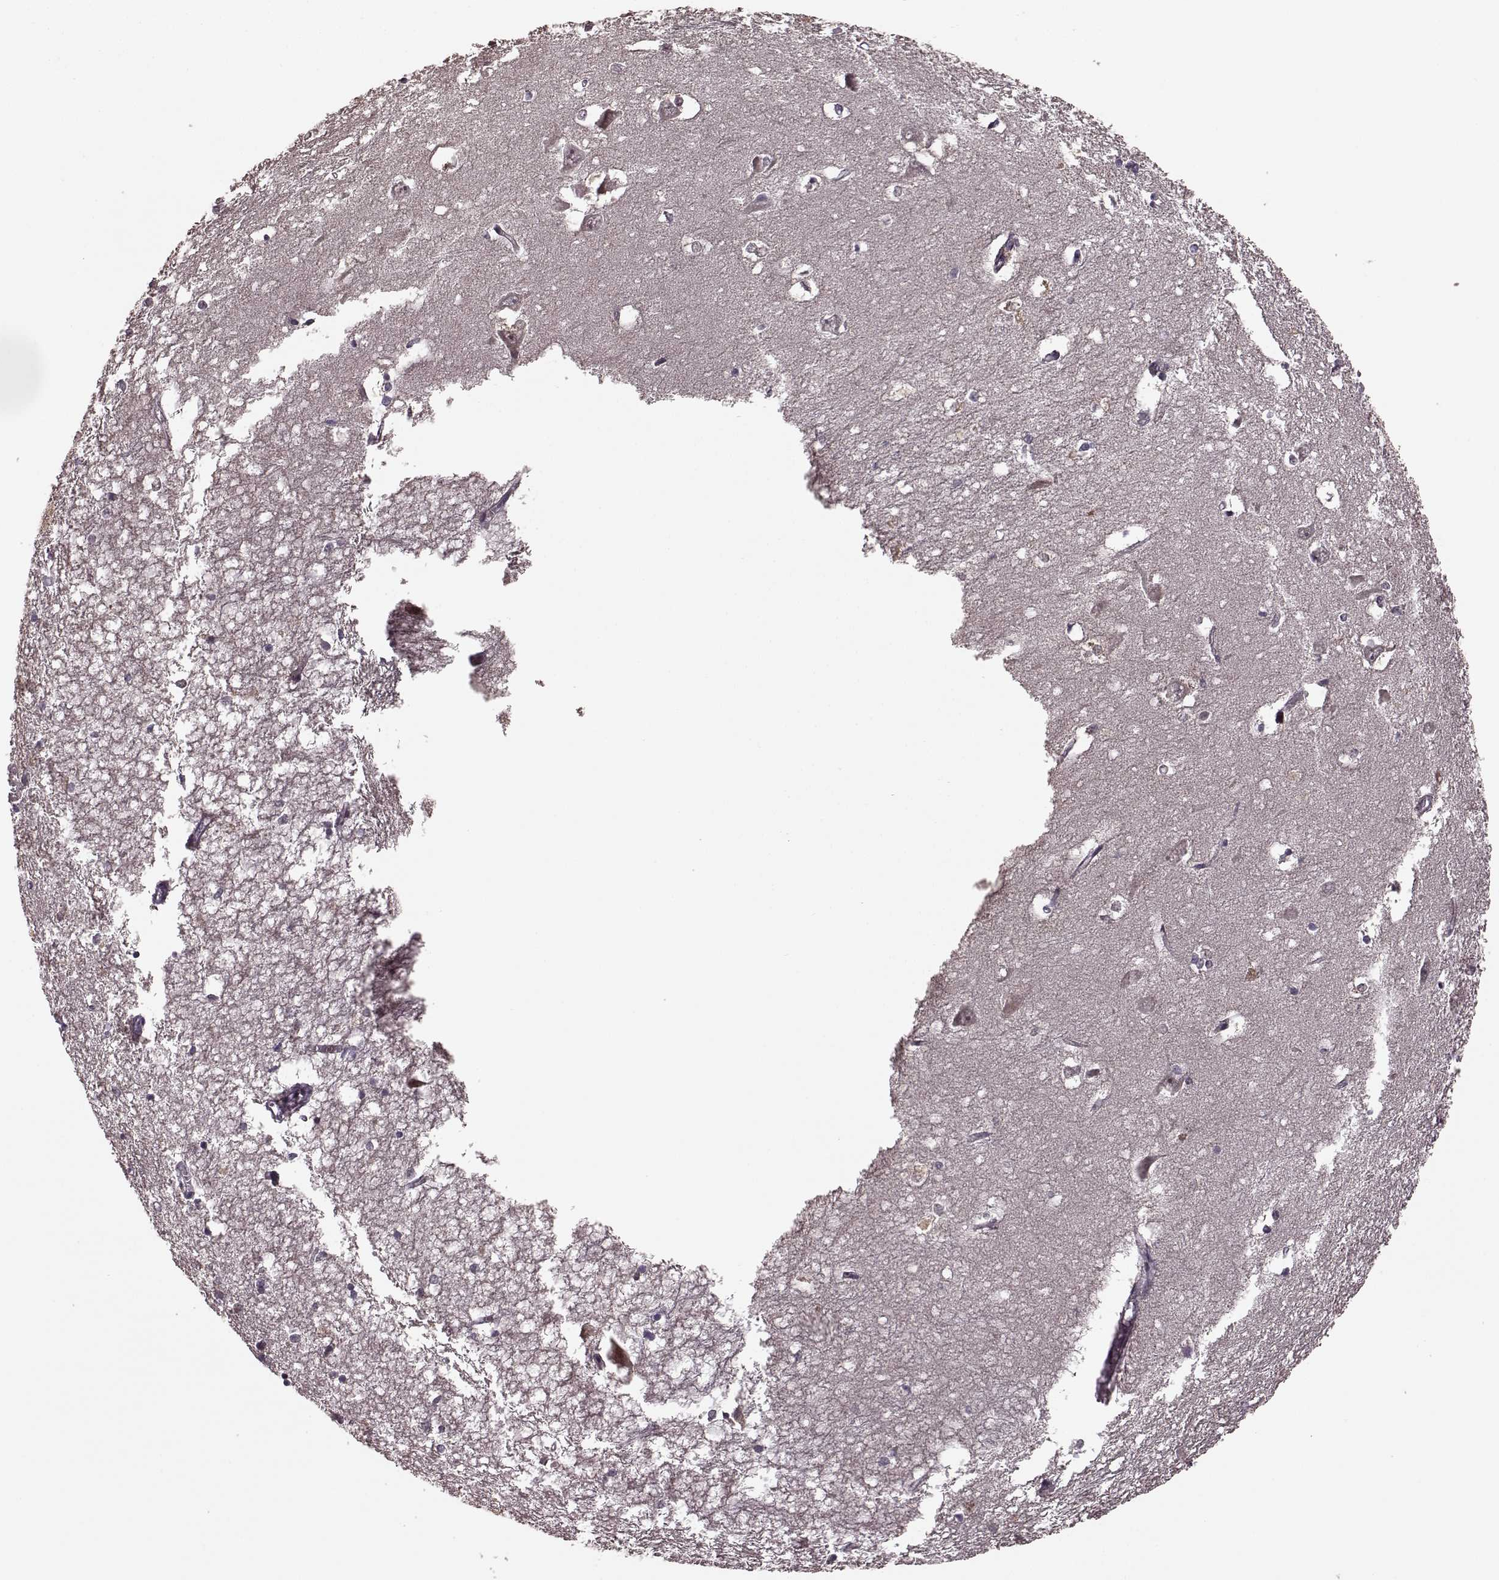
{"staining": {"intensity": "negative", "quantity": "none", "location": "none"}, "tissue": "hippocampus", "cell_type": "Glial cells", "image_type": "normal", "snomed": [{"axis": "morphology", "description": "Normal tissue, NOS"}, {"axis": "topography", "description": "Lateral ventricle wall"}, {"axis": "topography", "description": "Hippocampus"}], "caption": "This is a image of IHC staining of benign hippocampus, which shows no staining in glial cells.", "gene": "PLCB4", "patient": {"sex": "female", "age": 63}}